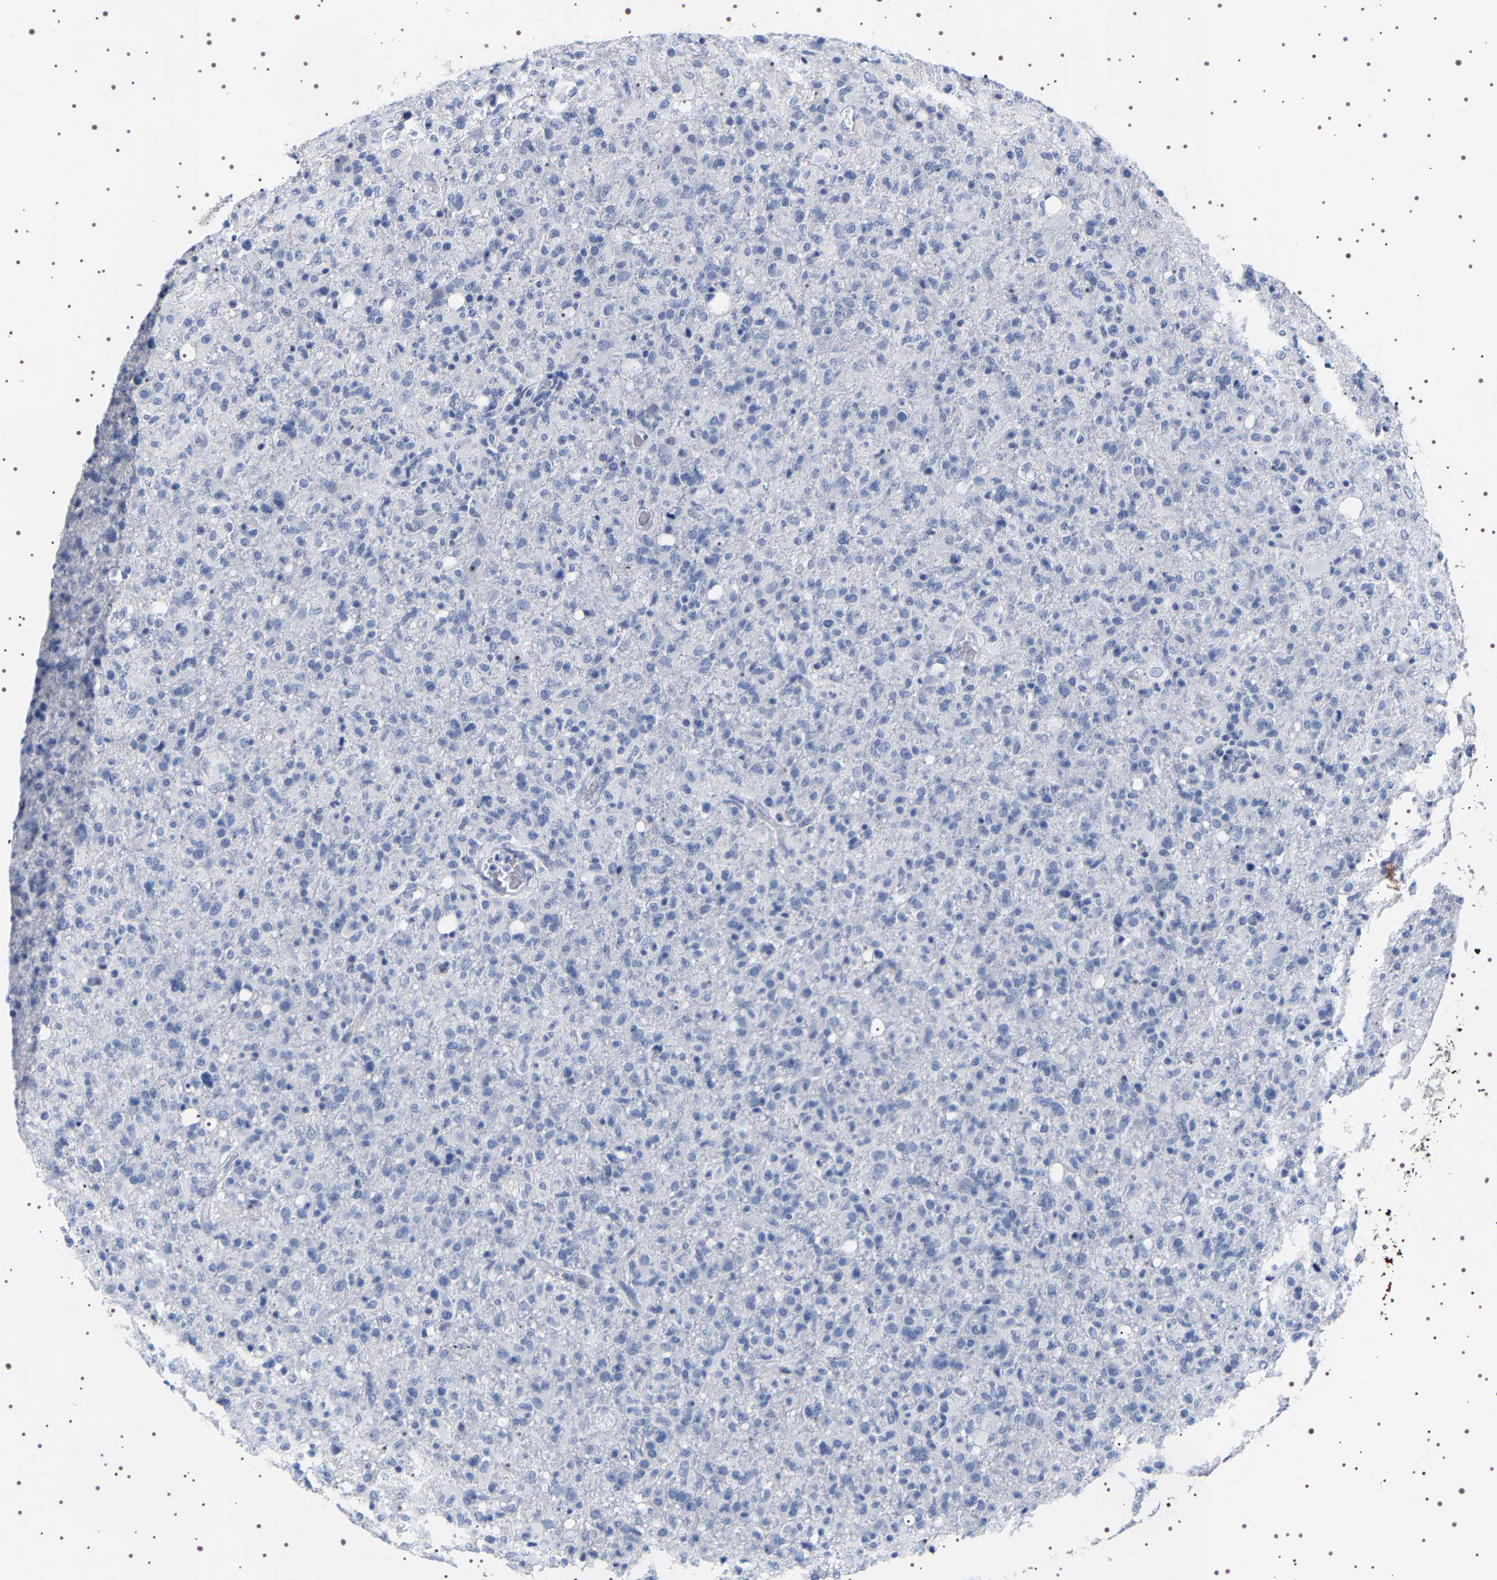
{"staining": {"intensity": "negative", "quantity": "none", "location": "none"}, "tissue": "glioma", "cell_type": "Tumor cells", "image_type": "cancer", "snomed": [{"axis": "morphology", "description": "Glioma, malignant, High grade"}, {"axis": "topography", "description": "Brain"}], "caption": "This is a image of immunohistochemistry (IHC) staining of glioma, which shows no staining in tumor cells. The staining was performed using DAB (3,3'-diaminobenzidine) to visualize the protein expression in brown, while the nuclei were stained in blue with hematoxylin (Magnification: 20x).", "gene": "UBQLN3", "patient": {"sex": "female", "age": 57}}